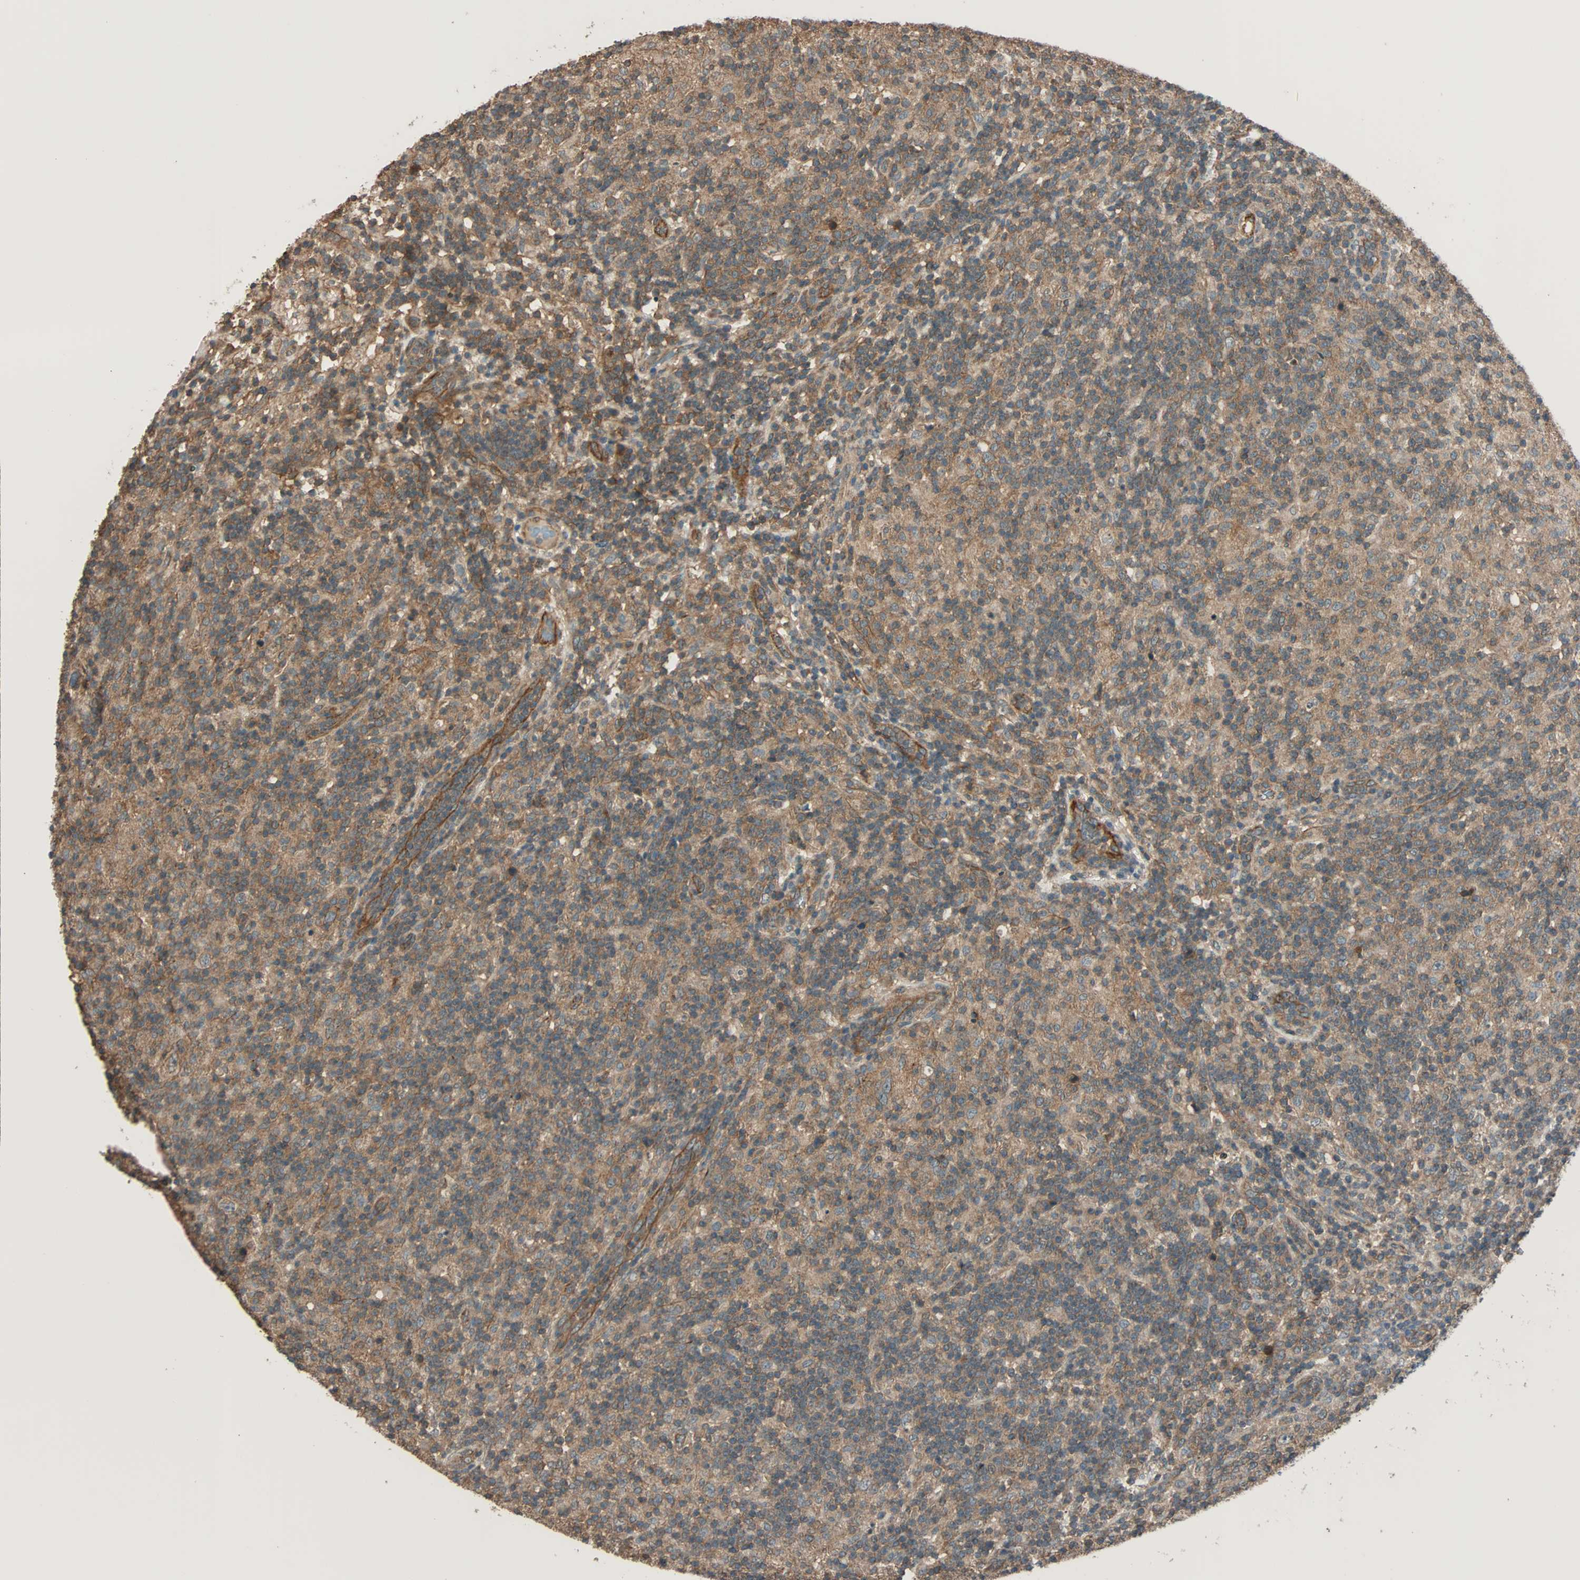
{"staining": {"intensity": "weak", "quantity": ">75%", "location": "cytoplasmic/membranous"}, "tissue": "lymphoma", "cell_type": "Tumor cells", "image_type": "cancer", "snomed": [{"axis": "morphology", "description": "Hodgkin's disease, NOS"}, {"axis": "topography", "description": "Lymph node"}], "caption": "Lymphoma stained with a protein marker exhibits weak staining in tumor cells.", "gene": "MAP3K21", "patient": {"sex": "male", "age": 70}}